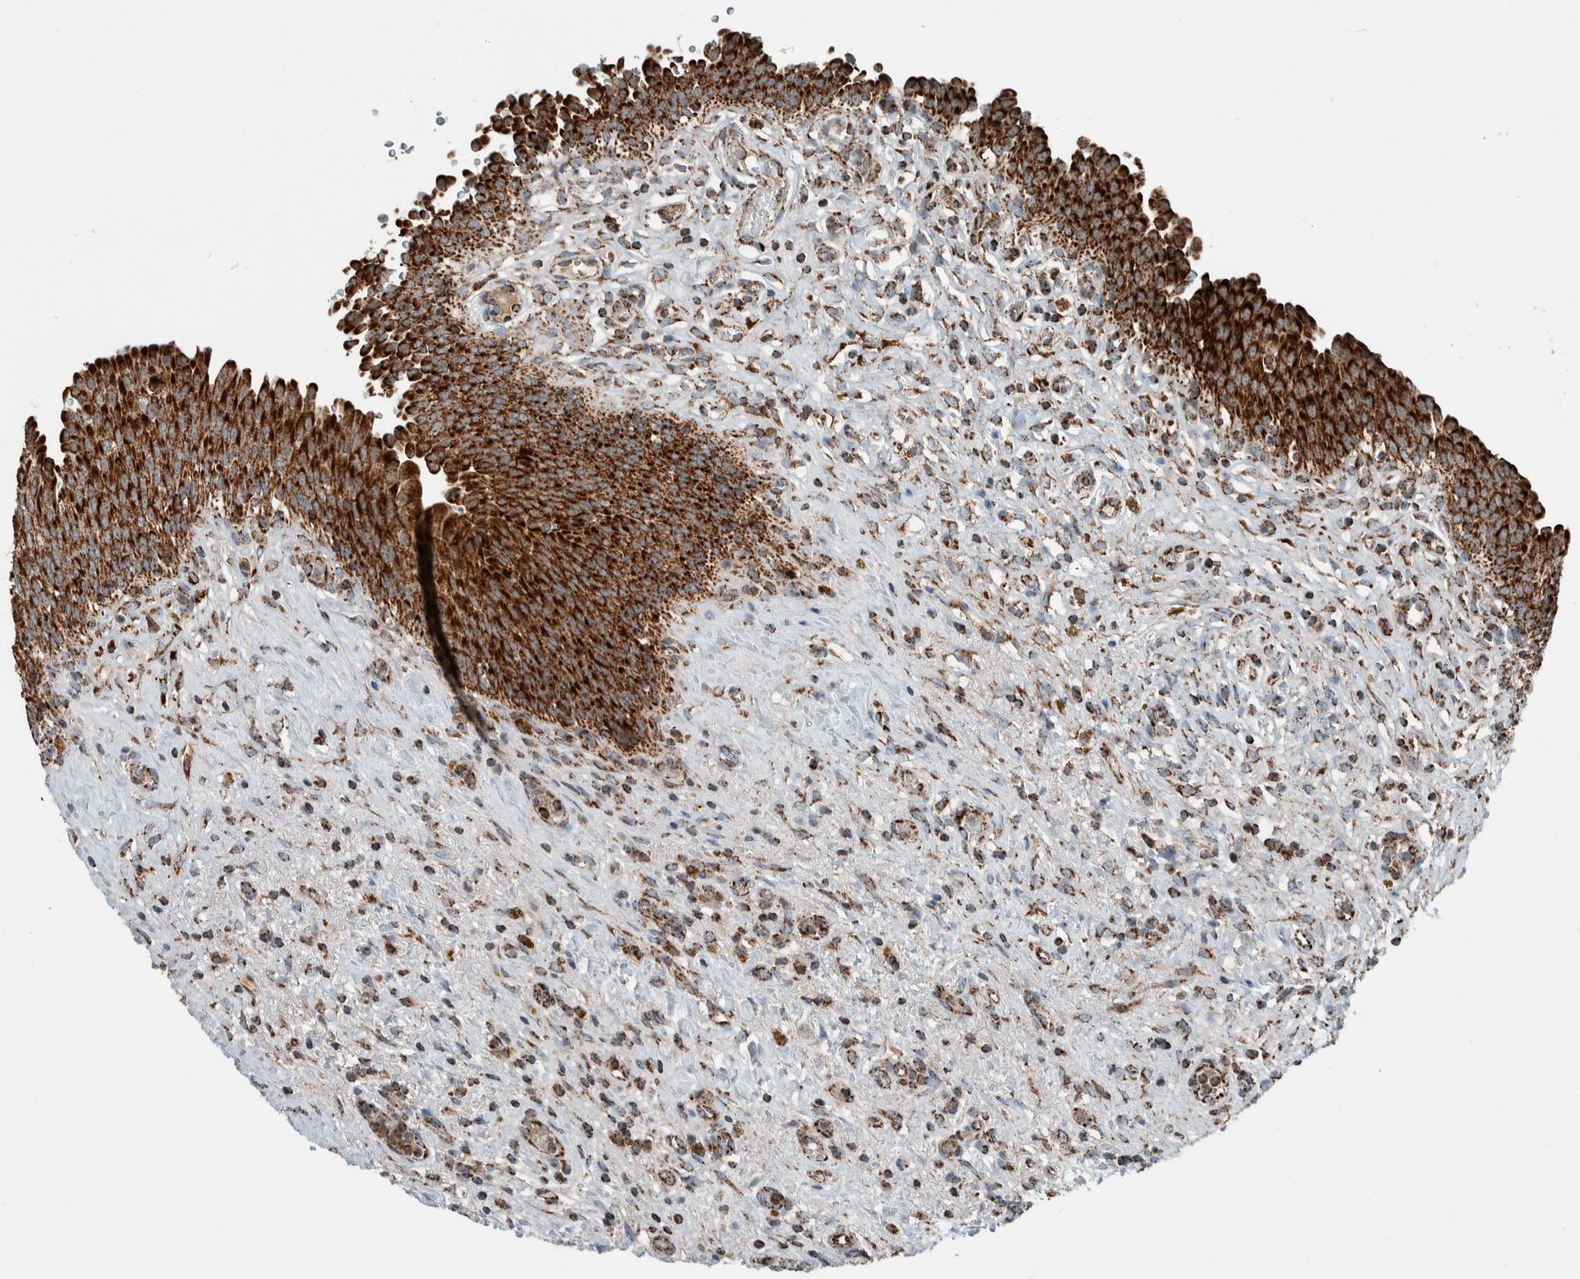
{"staining": {"intensity": "strong", "quantity": ">75%", "location": "cytoplasmic/membranous"}, "tissue": "urinary bladder", "cell_type": "Urothelial cells", "image_type": "normal", "snomed": [{"axis": "morphology", "description": "Urothelial carcinoma, High grade"}, {"axis": "topography", "description": "Urinary bladder"}], "caption": "Immunohistochemical staining of benign urinary bladder exhibits >75% levels of strong cytoplasmic/membranous protein staining in approximately >75% of urothelial cells. The staining was performed using DAB, with brown indicating positive protein expression. Nuclei are stained blue with hematoxylin.", "gene": "CNTROB", "patient": {"sex": "male", "age": 46}}